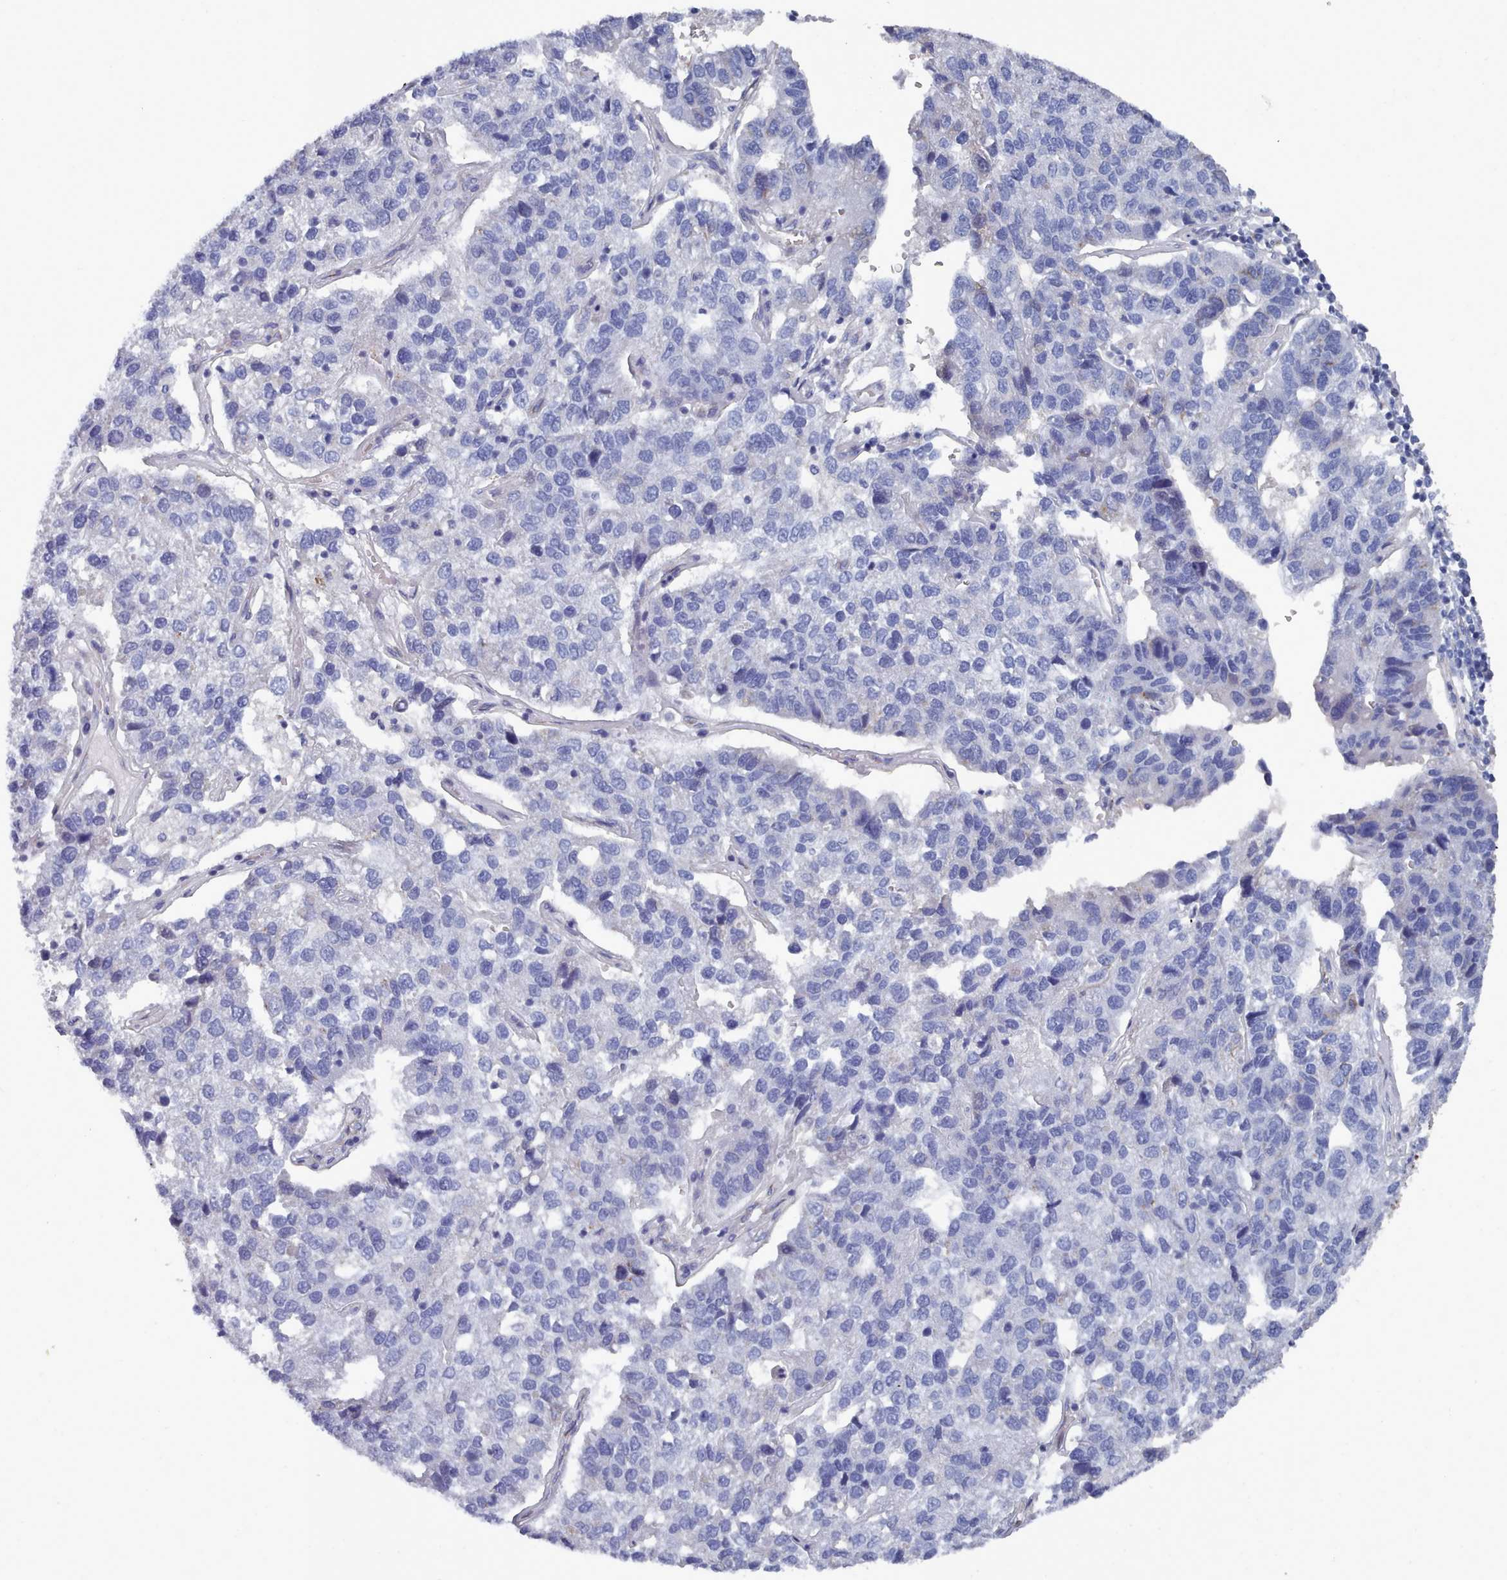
{"staining": {"intensity": "negative", "quantity": "none", "location": "none"}, "tissue": "pancreatic cancer", "cell_type": "Tumor cells", "image_type": "cancer", "snomed": [{"axis": "morphology", "description": "Adenocarcinoma, NOS"}, {"axis": "topography", "description": "Pancreas"}], "caption": "Micrograph shows no protein expression in tumor cells of adenocarcinoma (pancreatic) tissue.", "gene": "PDE4C", "patient": {"sex": "female", "age": 61}}